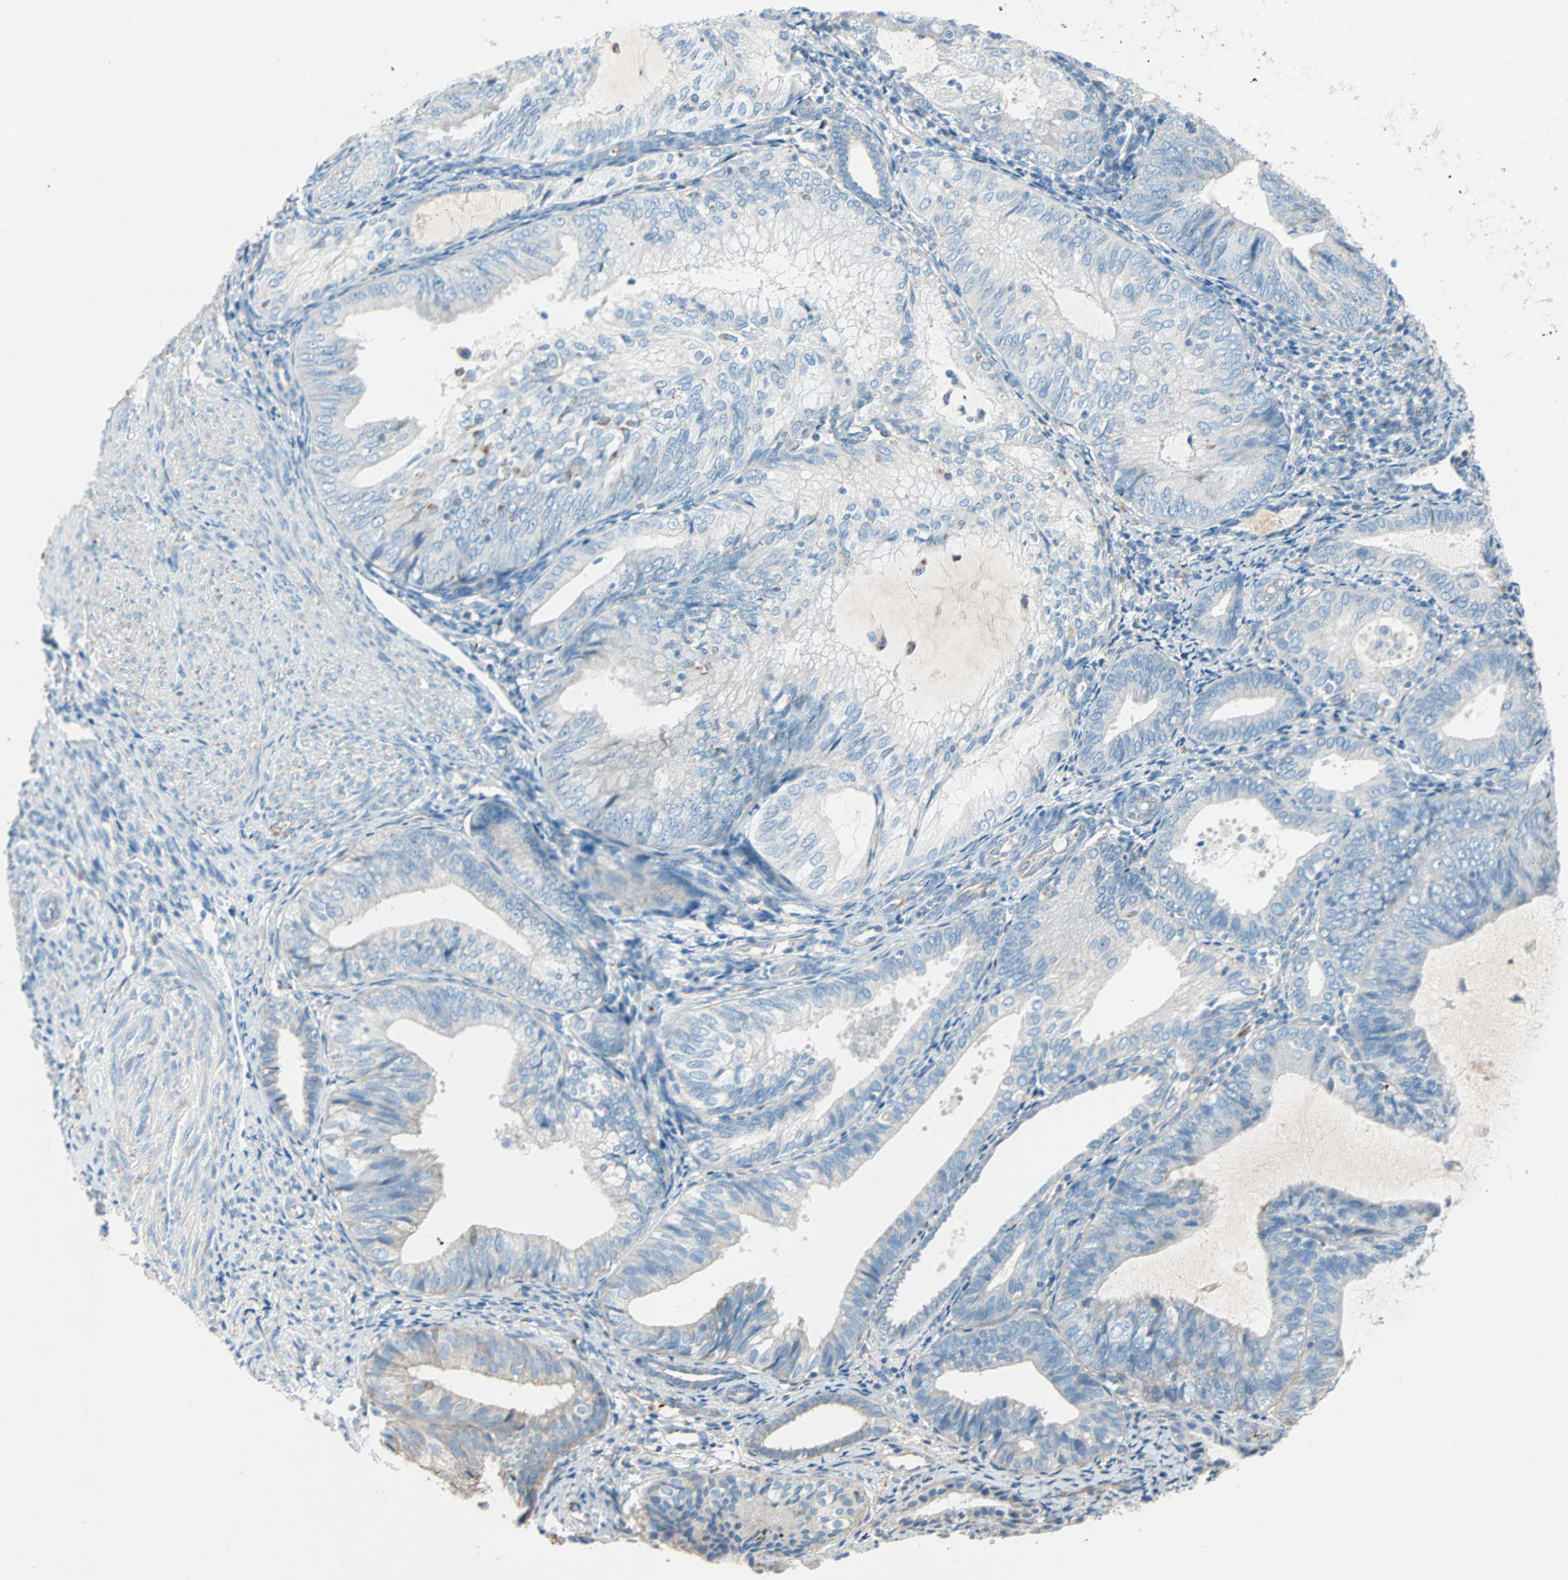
{"staining": {"intensity": "weak", "quantity": ">75%", "location": "cytoplasmic/membranous"}, "tissue": "endometrial cancer", "cell_type": "Tumor cells", "image_type": "cancer", "snomed": [{"axis": "morphology", "description": "Adenocarcinoma, NOS"}, {"axis": "topography", "description": "Endometrium"}], "caption": "Endometrial adenocarcinoma tissue exhibits weak cytoplasmic/membranous staining in approximately >75% of tumor cells, visualized by immunohistochemistry.", "gene": "LY6G6F", "patient": {"sex": "female", "age": 81}}